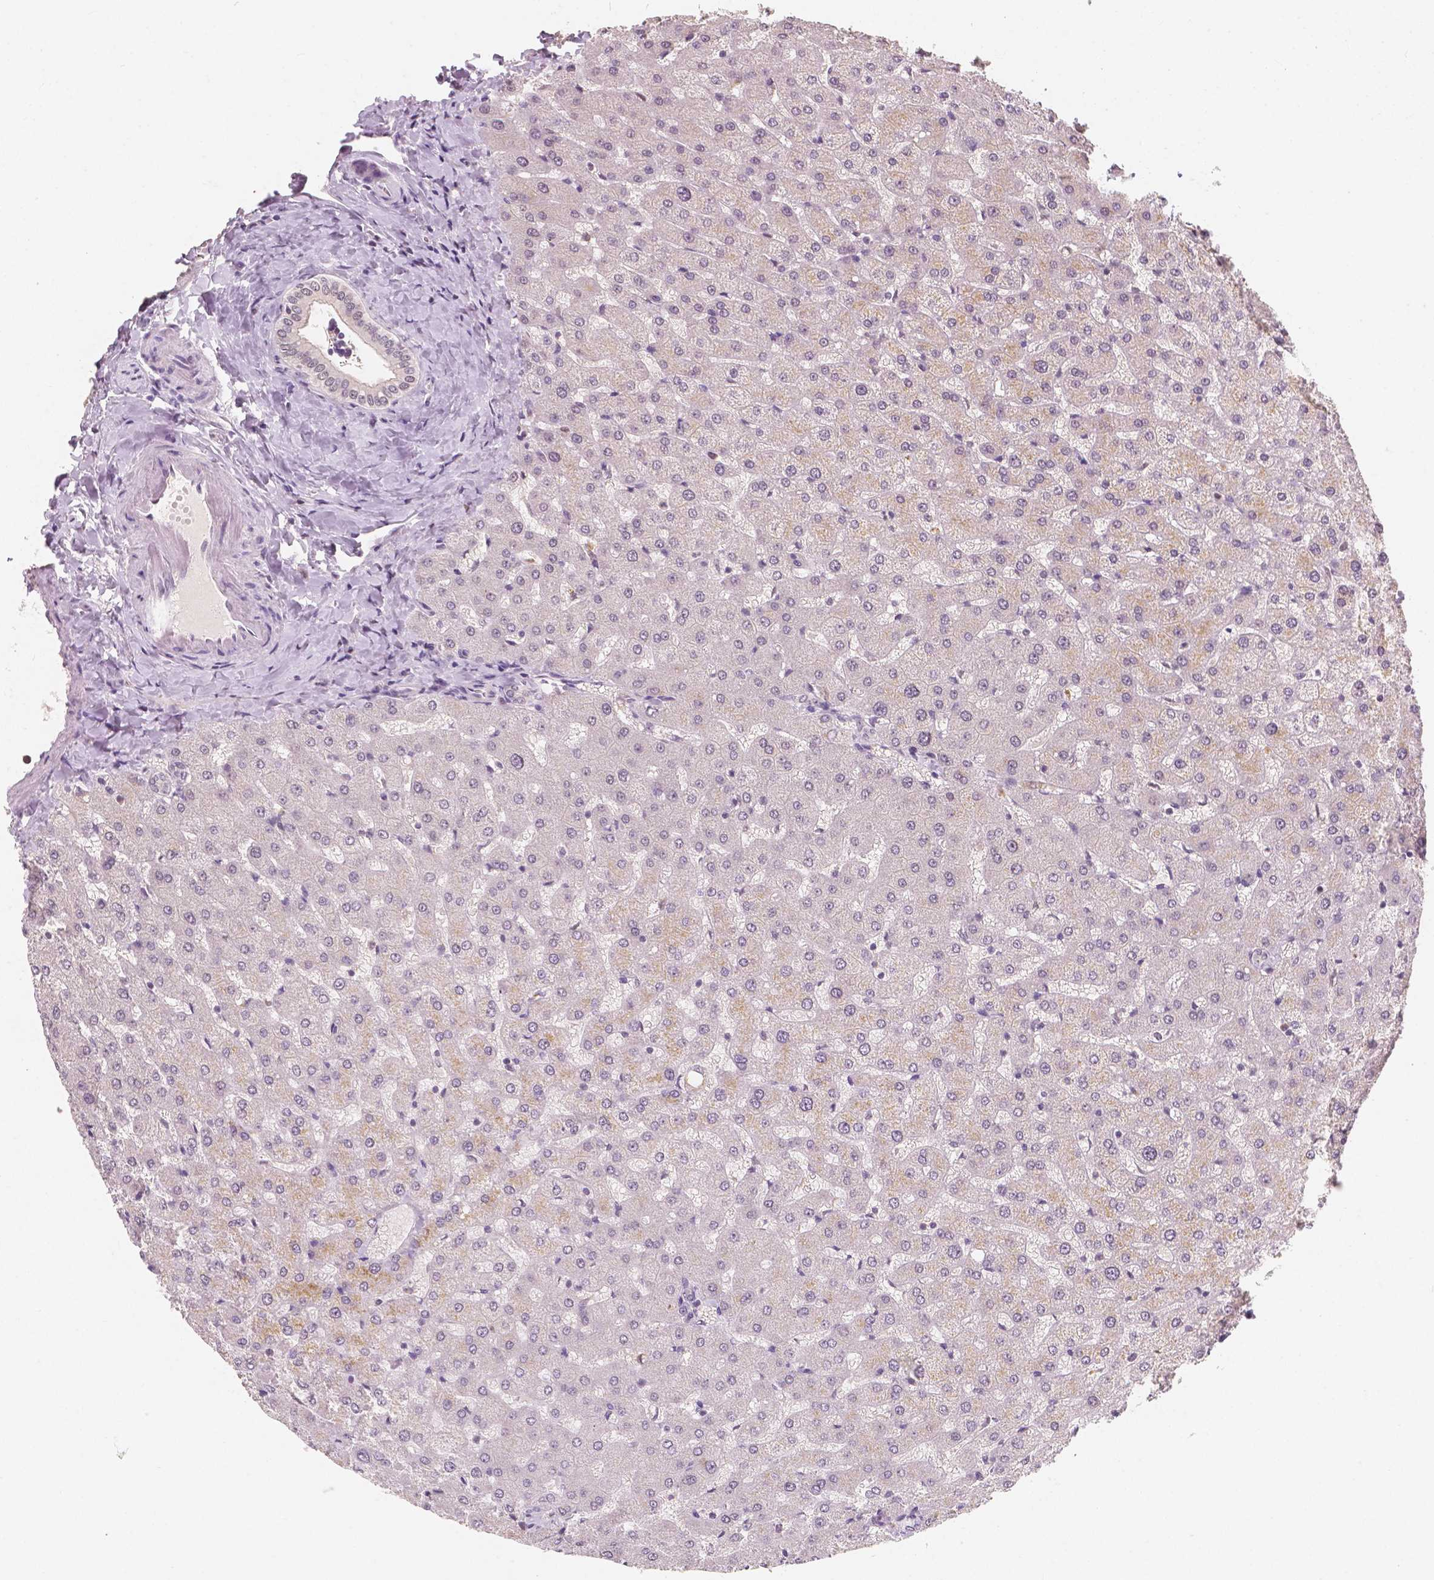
{"staining": {"intensity": "negative", "quantity": "none", "location": "none"}, "tissue": "liver", "cell_type": "Cholangiocytes", "image_type": "normal", "snomed": [{"axis": "morphology", "description": "Normal tissue, NOS"}, {"axis": "topography", "description": "Liver"}], "caption": "Micrograph shows no protein expression in cholangiocytes of benign liver.", "gene": "NOLC1", "patient": {"sex": "female", "age": 50}}